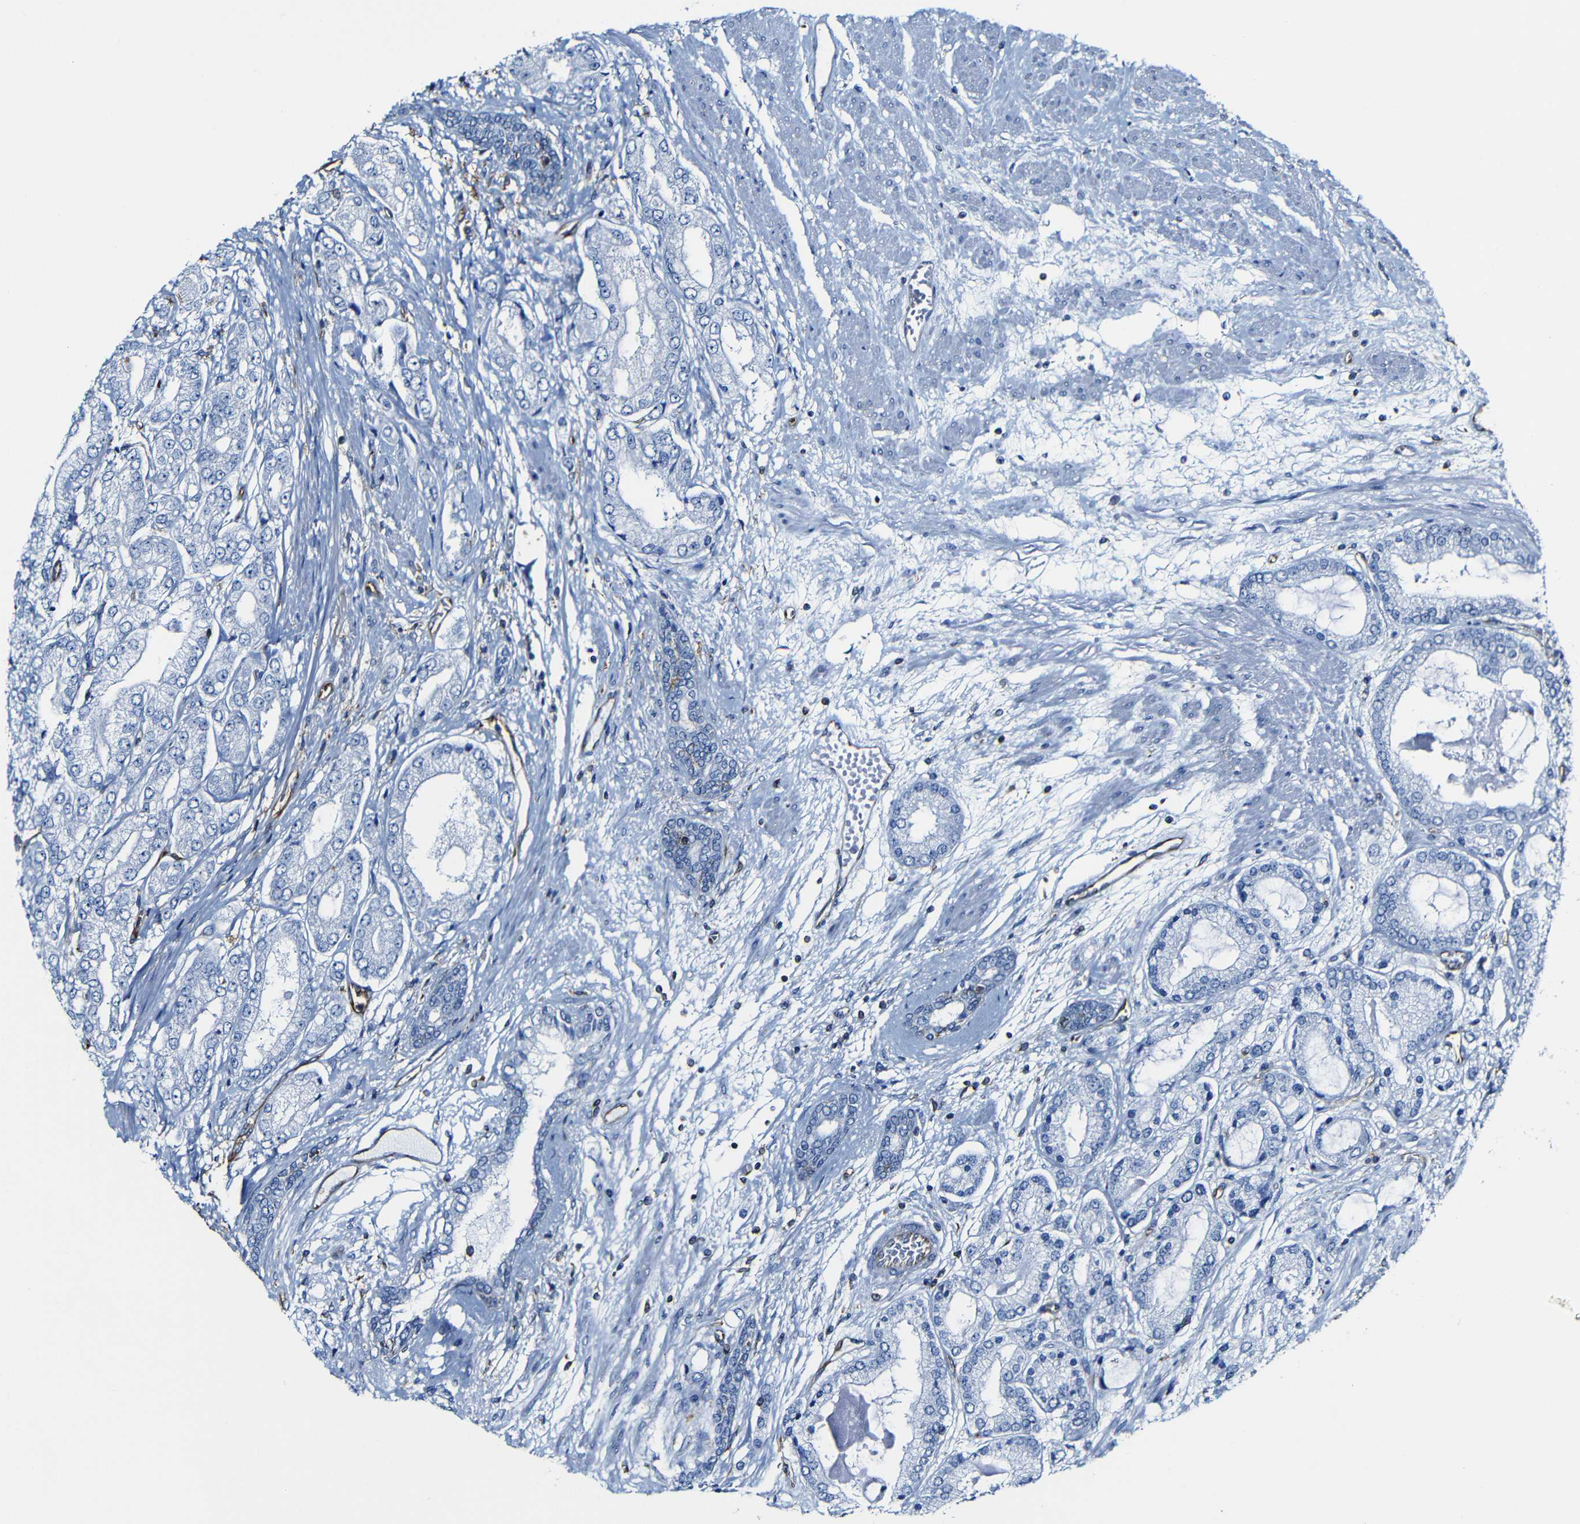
{"staining": {"intensity": "negative", "quantity": "none", "location": "none"}, "tissue": "prostate cancer", "cell_type": "Tumor cells", "image_type": "cancer", "snomed": [{"axis": "morphology", "description": "Adenocarcinoma, High grade"}, {"axis": "topography", "description": "Prostate"}], "caption": "Protein analysis of prostate adenocarcinoma (high-grade) displays no significant expression in tumor cells.", "gene": "MSN", "patient": {"sex": "male", "age": 59}}